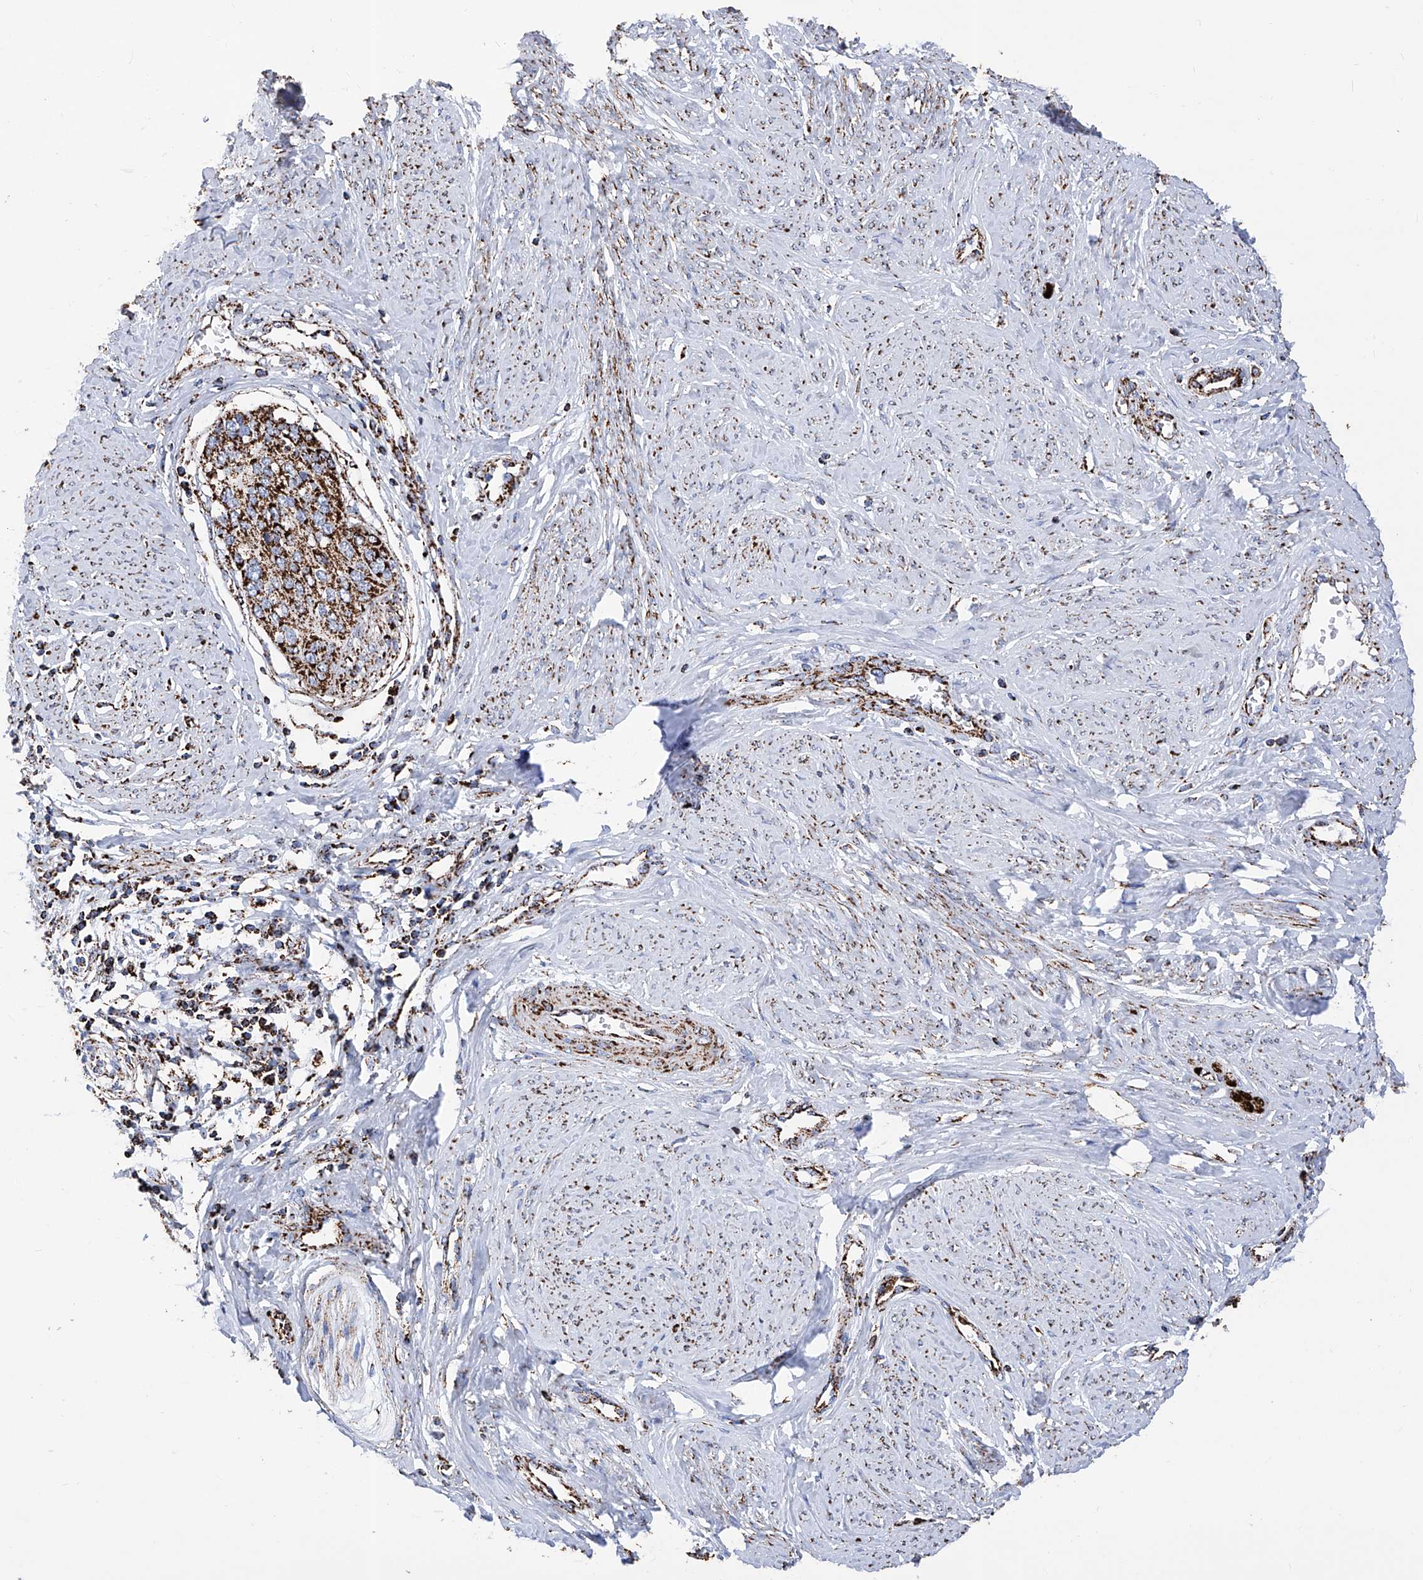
{"staining": {"intensity": "strong", "quantity": ">75%", "location": "cytoplasmic/membranous"}, "tissue": "cervical cancer", "cell_type": "Tumor cells", "image_type": "cancer", "snomed": [{"axis": "morphology", "description": "Squamous cell carcinoma, NOS"}, {"axis": "topography", "description": "Cervix"}], "caption": "A photomicrograph of cervical cancer (squamous cell carcinoma) stained for a protein demonstrates strong cytoplasmic/membranous brown staining in tumor cells.", "gene": "ATP5PF", "patient": {"sex": "female", "age": 37}}